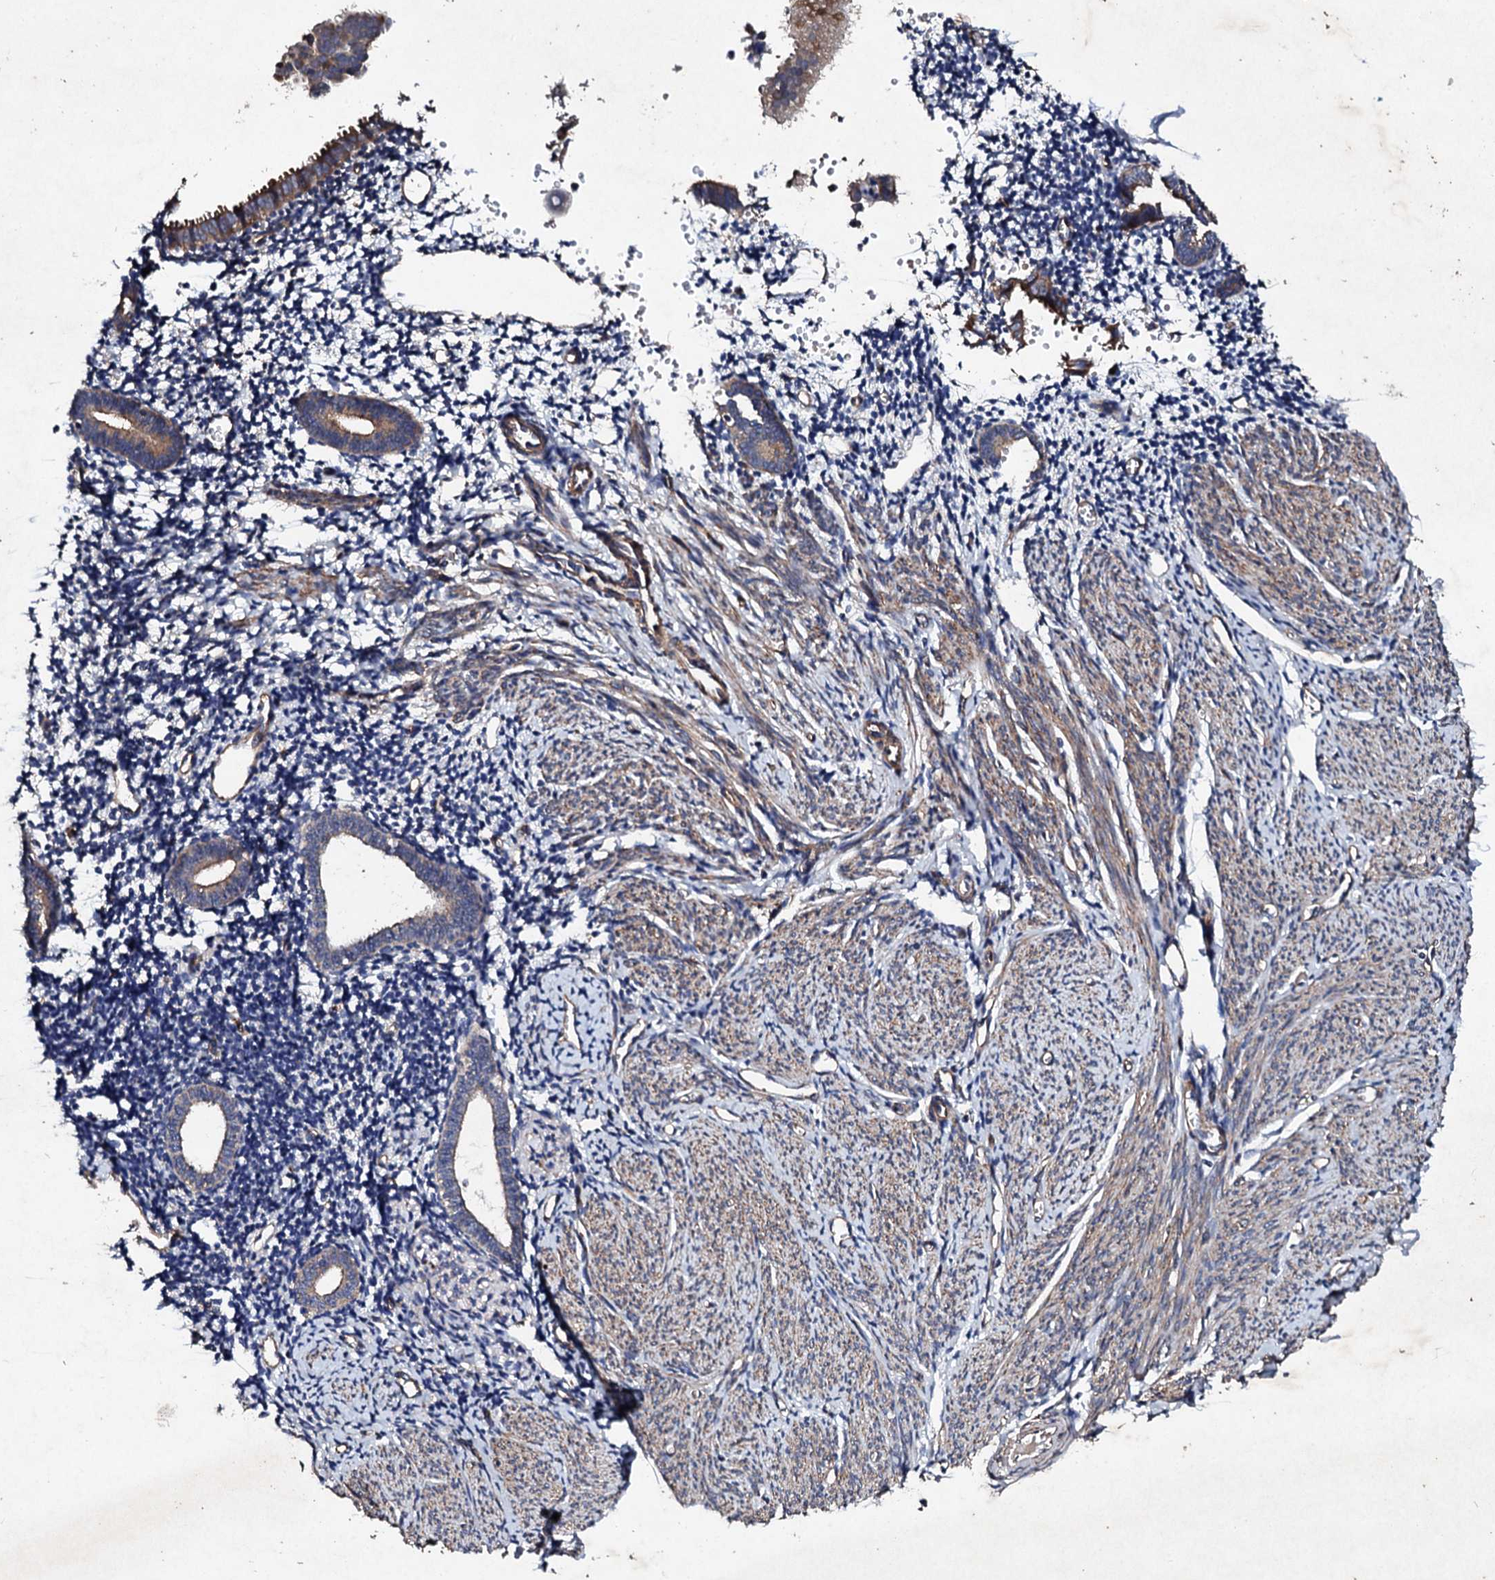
{"staining": {"intensity": "negative", "quantity": "none", "location": "none"}, "tissue": "endometrium", "cell_type": "Cells in endometrial stroma", "image_type": "normal", "snomed": [{"axis": "morphology", "description": "Normal tissue, NOS"}, {"axis": "topography", "description": "Endometrium"}], "caption": "Micrograph shows no protein staining in cells in endometrial stroma of benign endometrium.", "gene": "MOCOS", "patient": {"sex": "female", "age": 56}}